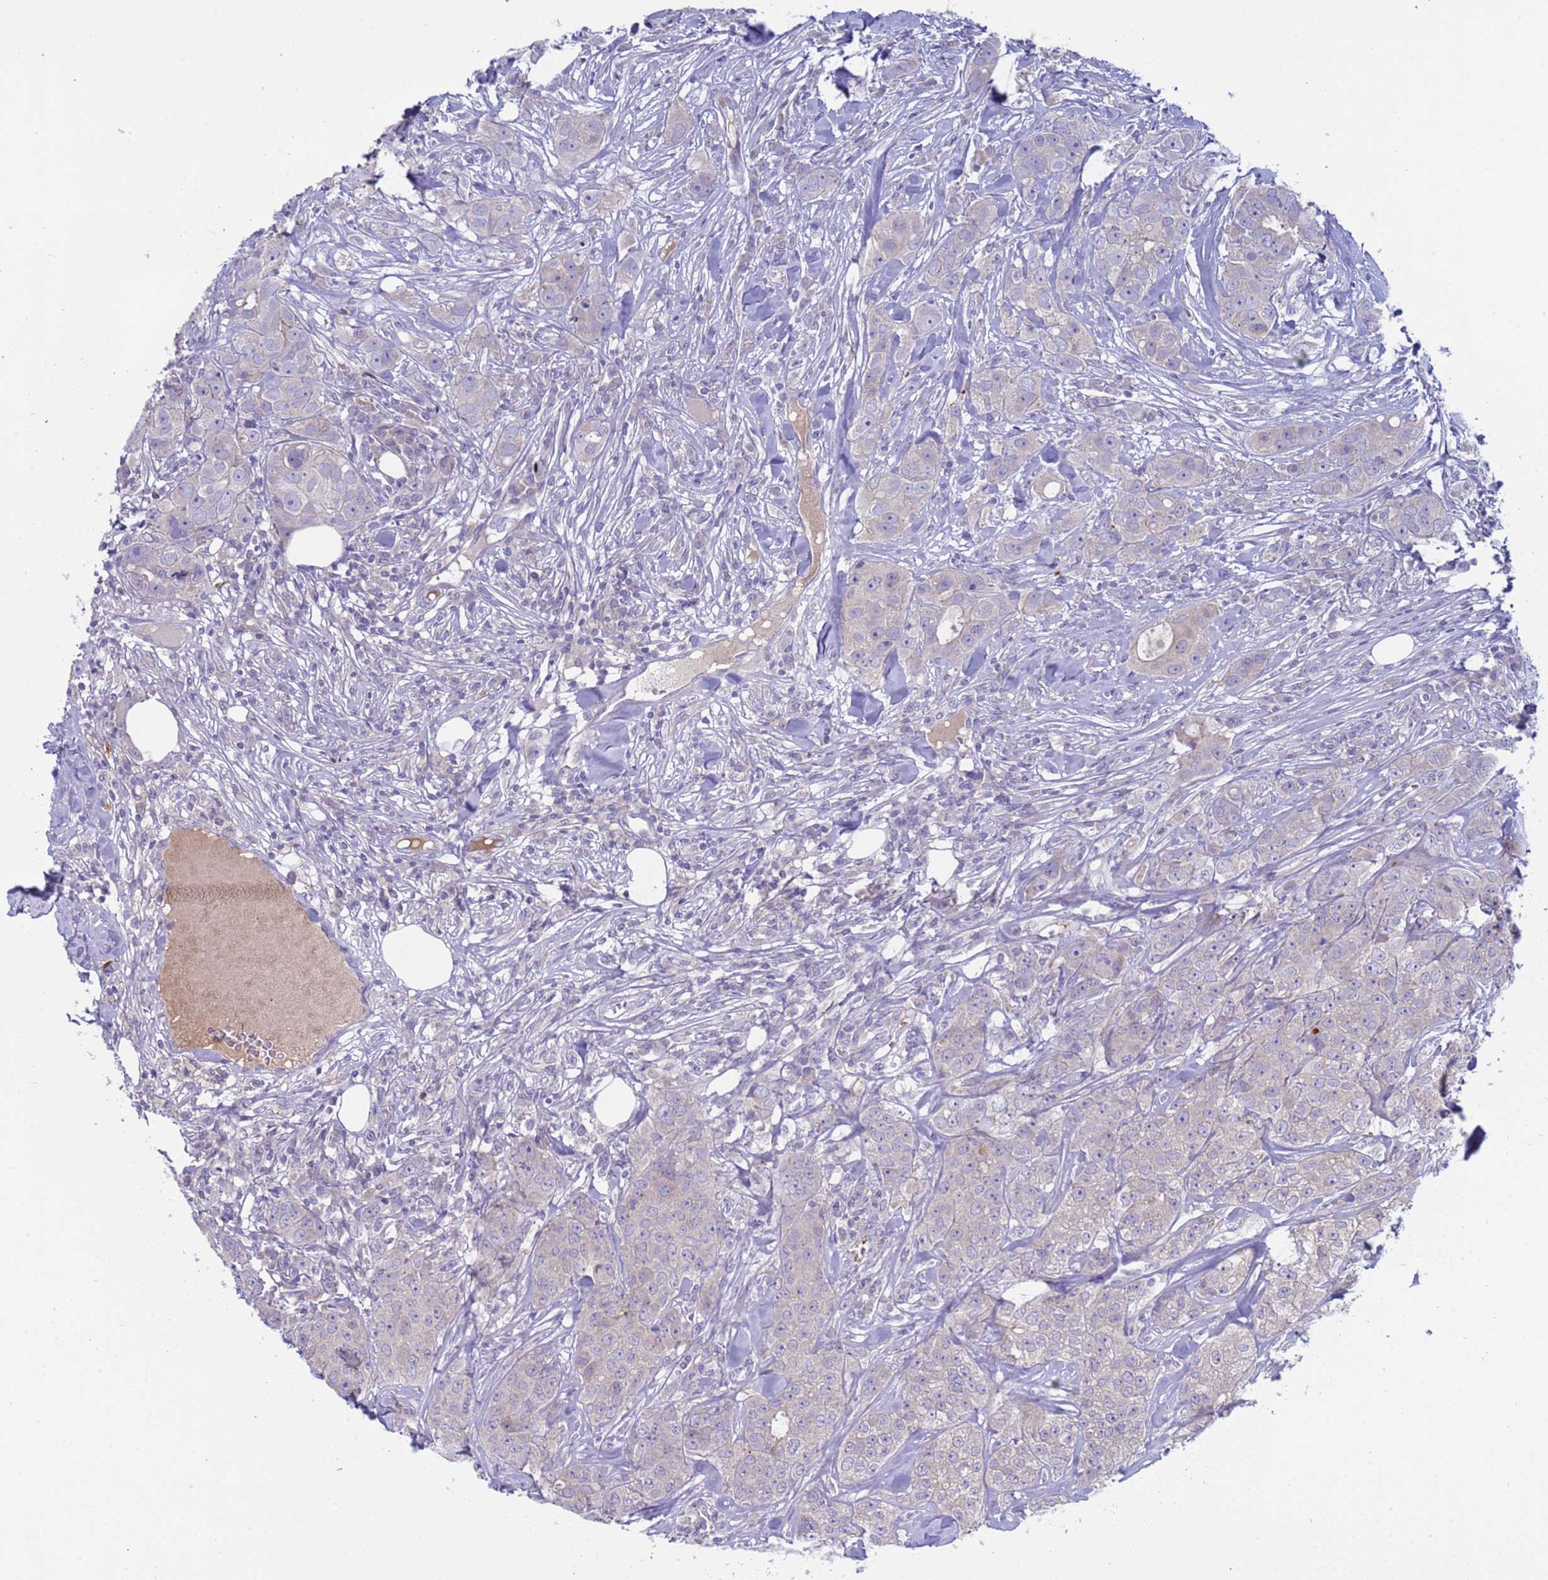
{"staining": {"intensity": "negative", "quantity": "none", "location": "none"}, "tissue": "breast cancer", "cell_type": "Tumor cells", "image_type": "cancer", "snomed": [{"axis": "morphology", "description": "Duct carcinoma"}, {"axis": "topography", "description": "Breast"}], "caption": "This is a micrograph of IHC staining of breast cancer, which shows no expression in tumor cells.", "gene": "C4orf46", "patient": {"sex": "female", "age": 43}}